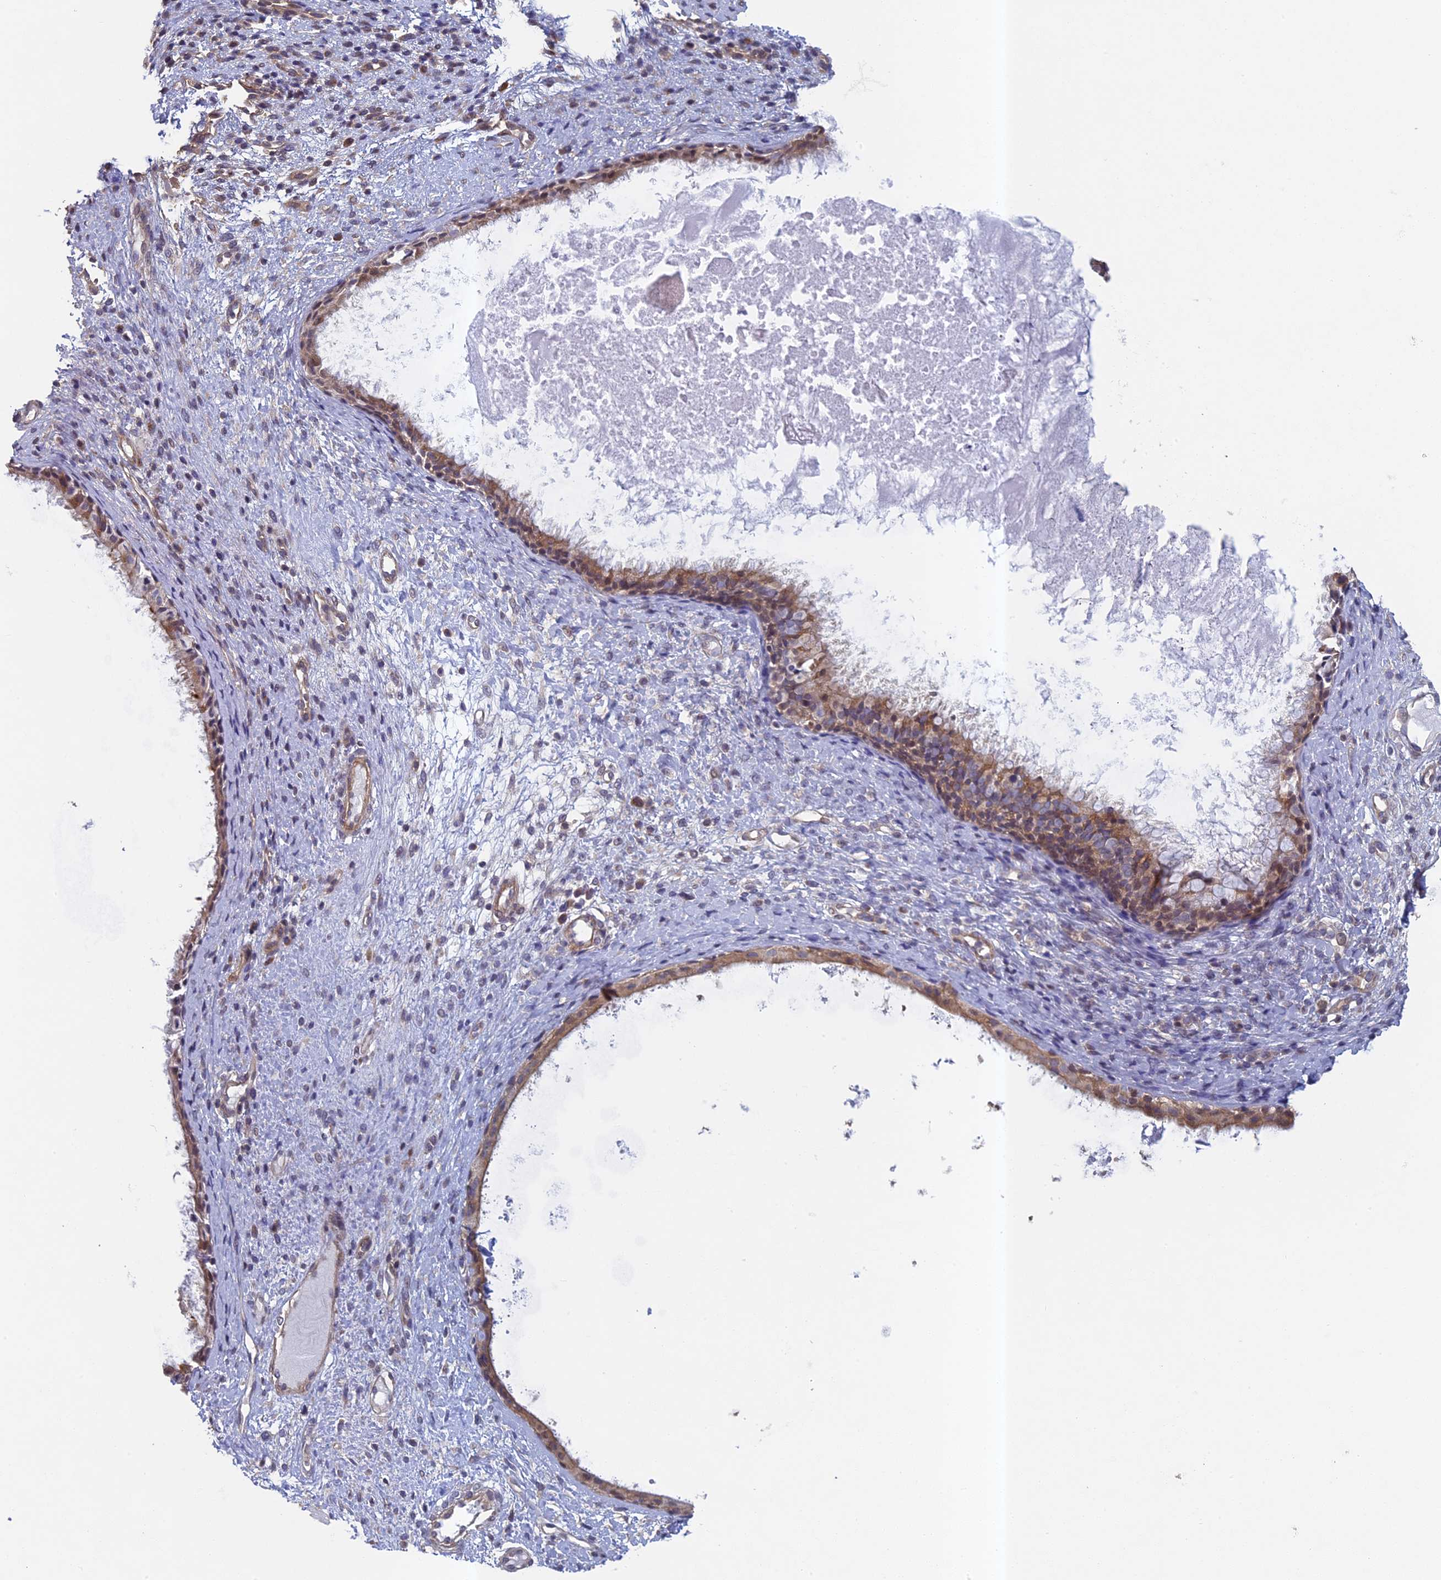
{"staining": {"intensity": "moderate", "quantity": ">75%", "location": "cytoplasmic/membranous"}, "tissue": "nasopharynx", "cell_type": "Respiratory epithelial cells", "image_type": "normal", "snomed": [{"axis": "morphology", "description": "Normal tissue, NOS"}, {"axis": "topography", "description": "Nasopharynx"}], "caption": "Protein positivity by IHC shows moderate cytoplasmic/membranous positivity in approximately >75% of respiratory epithelial cells in benign nasopharynx.", "gene": "DIXDC1", "patient": {"sex": "male", "age": 22}}